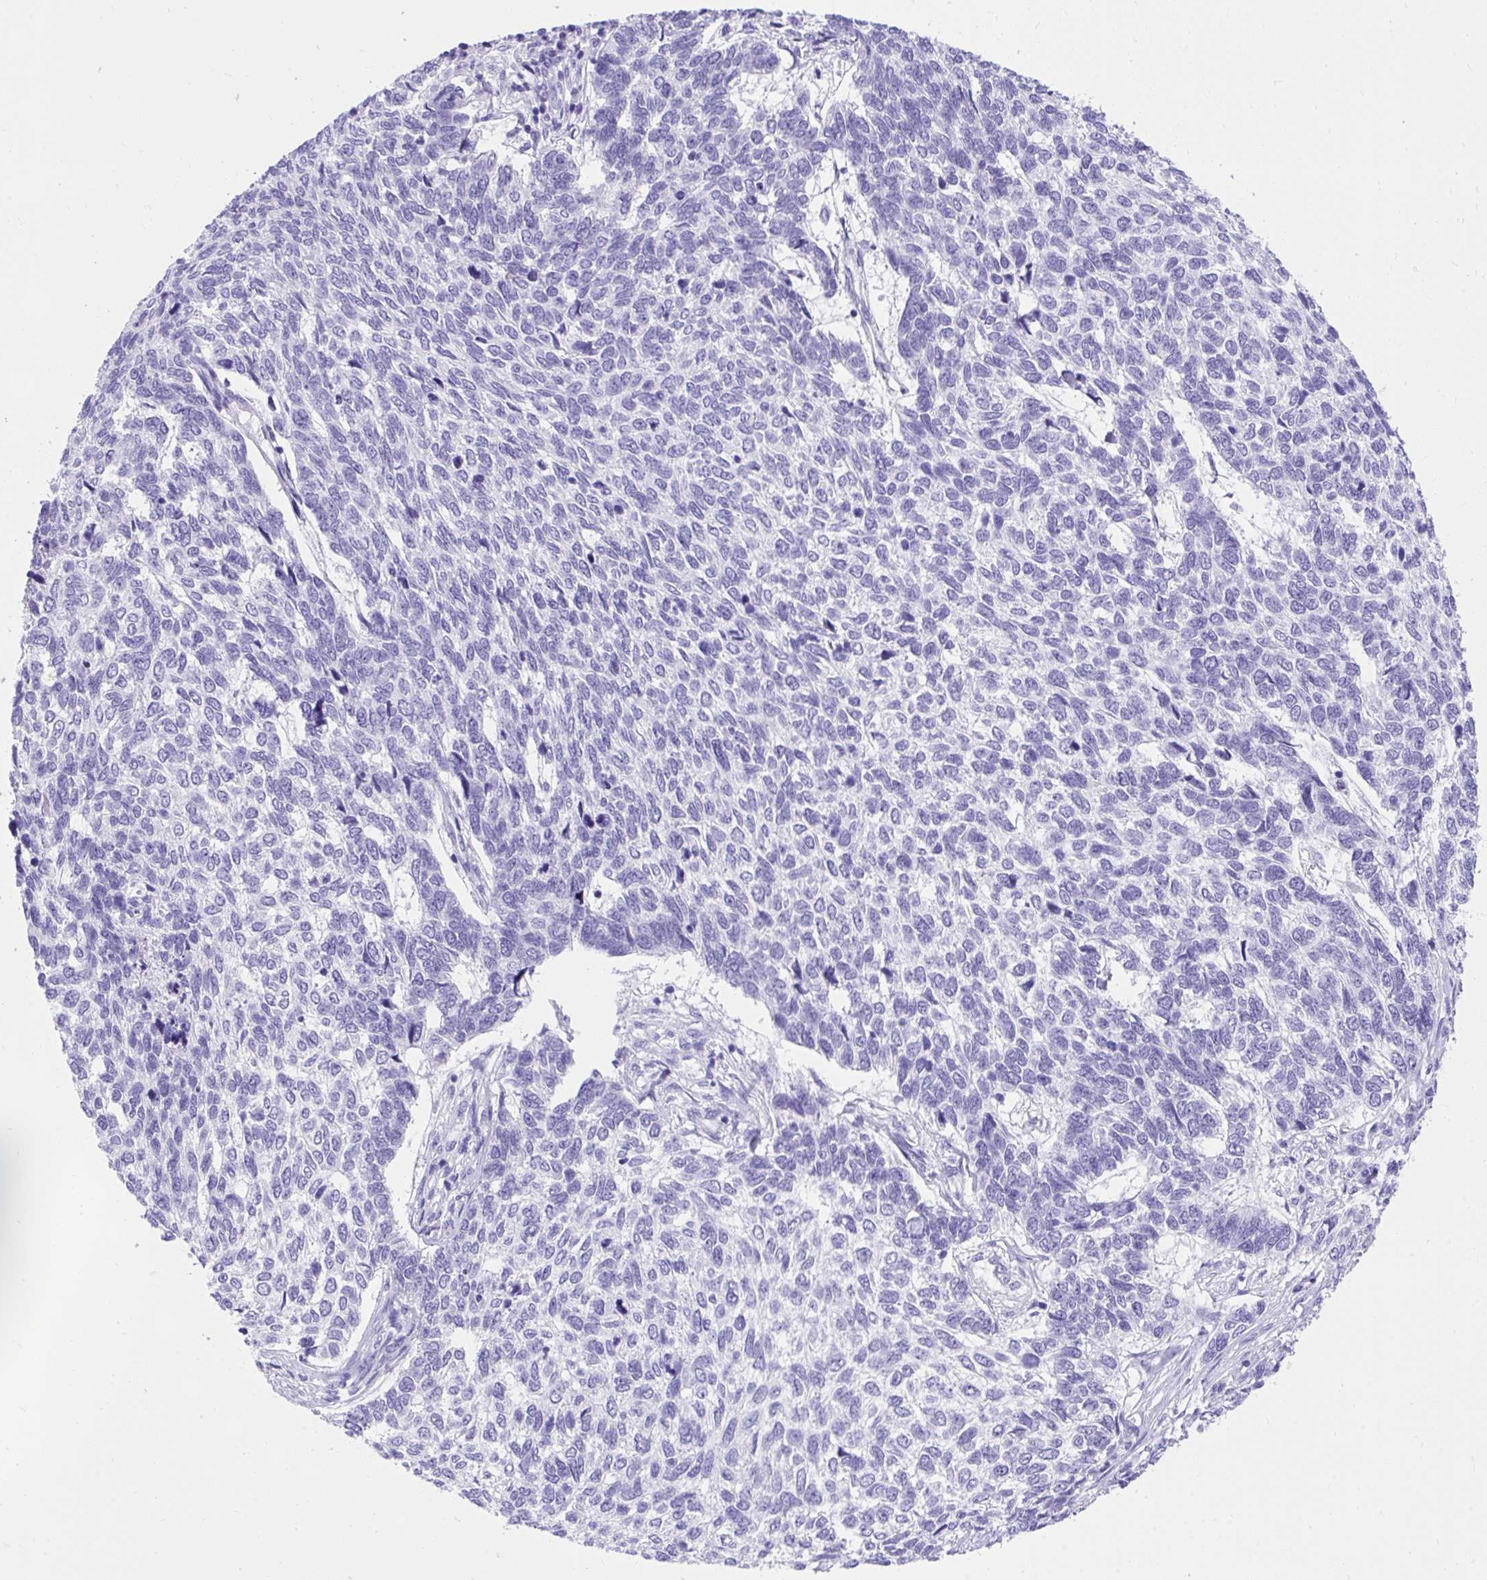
{"staining": {"intensity": "negative", "quantity": "none", "location": "none"}, "tissue": "skin cancer", "cell_type": "Tumor cells", "image_type": "cancer", "snomed": [{"axis": "morphology", "description": "Basal cell carcinoma"}, {"axis": "topography", "description": "Skin"}], "caption": "Immunohistochemical staining of human skin cancer (basal cell carcinoma) demonstrates no significant staining in tumor cells.", "gene": "KCNN4", "patient": {"sex": "female", "age": 65}}